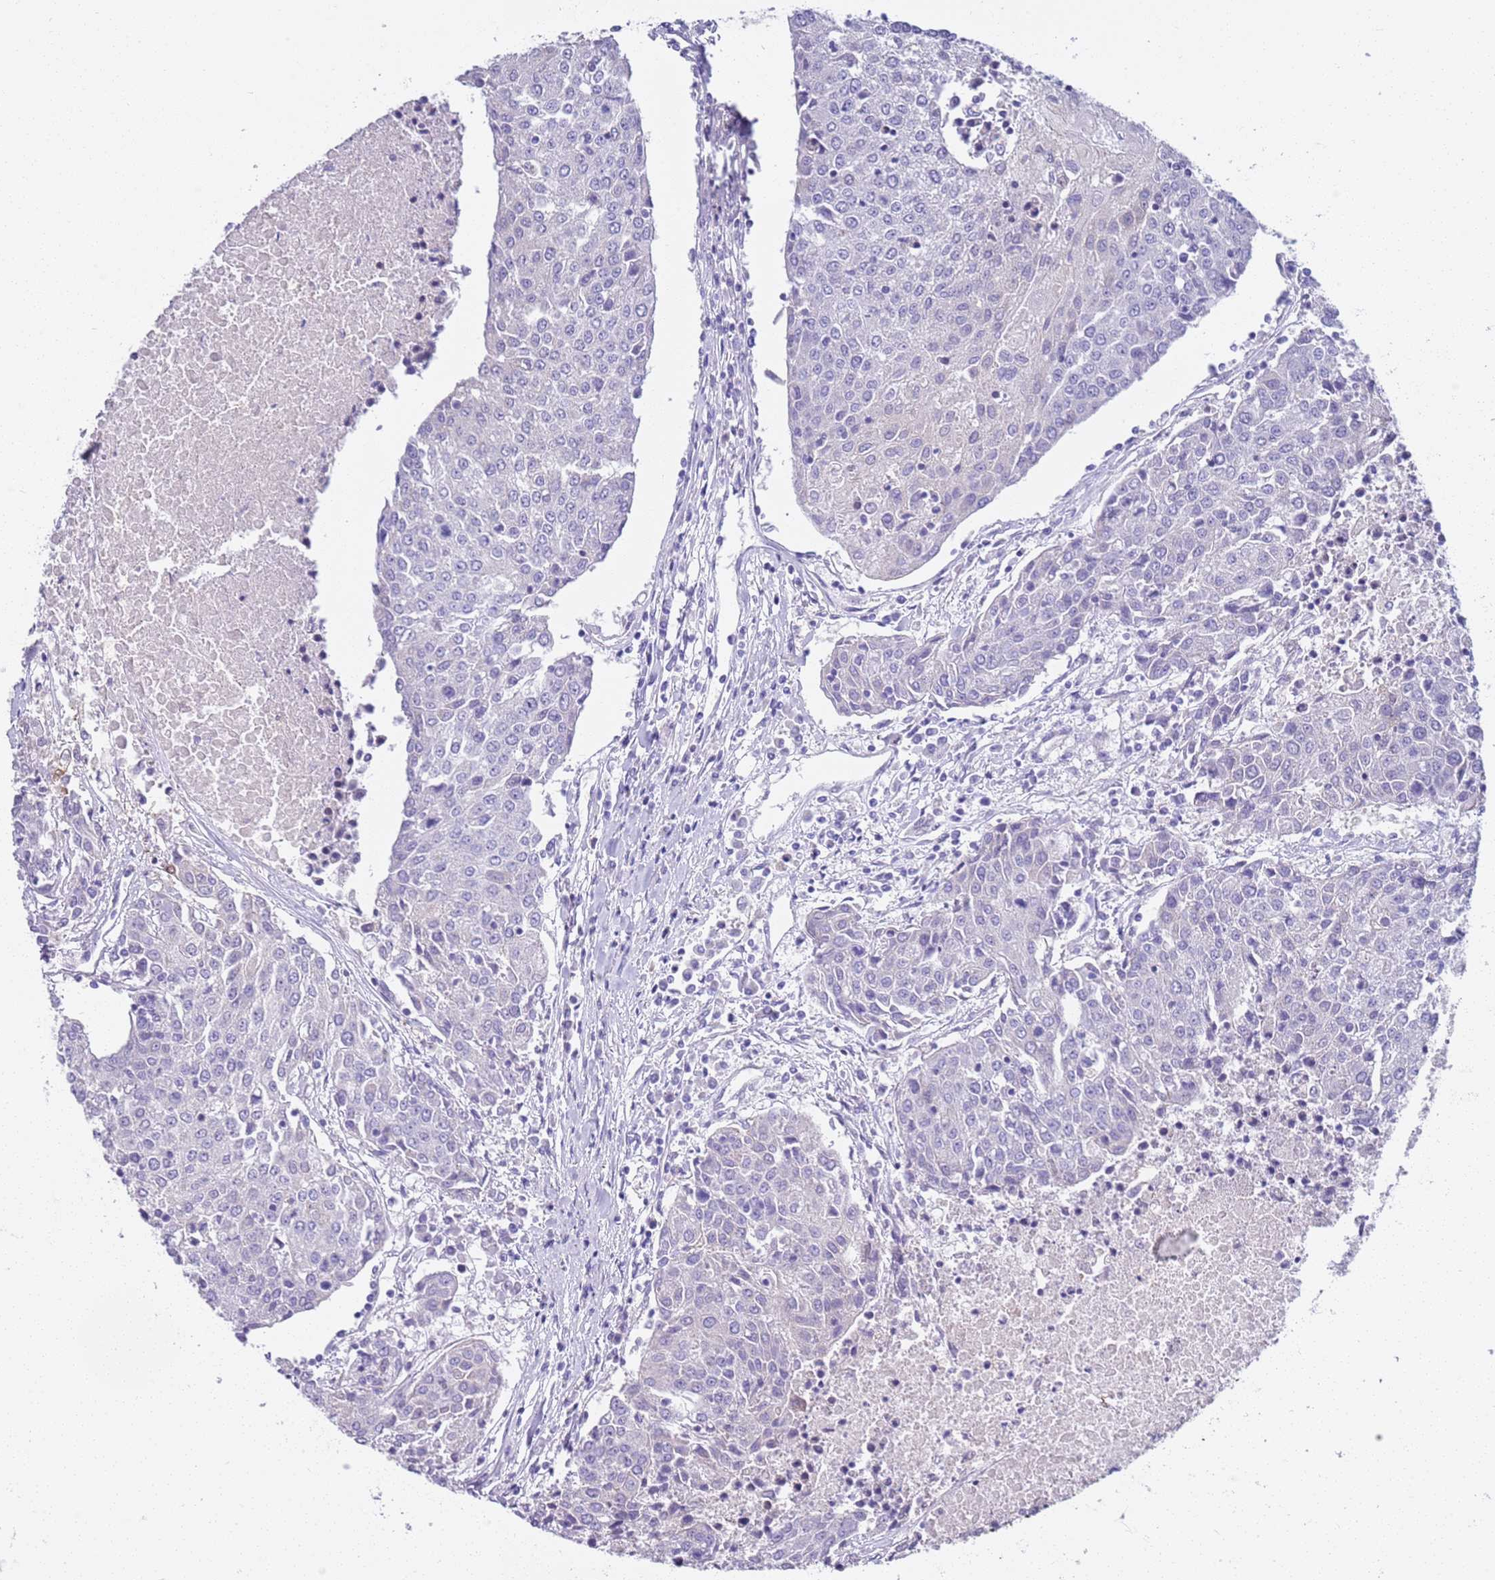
{"staining": {"intensity": "negative", "quantity": "none", "location": "none"}, "tissue": "urothelial cancer", "cell_type": "Tumor cells", "image_type": "cancer", "snomed": [{"axis": "morphology", "description": "Urothelial carcinoma, High grade"}, {"axis": "topography", "description": "Urinary bladder"}], "caption": "Micrograph shows no protein staining in tumor cells of high-grade urothelial carcinoma tissue. (Brightfield microscopy of DAB IHC at high magnification).", "gene": "BRMS1L", "patient": {"sex": "female", "age": 85}}